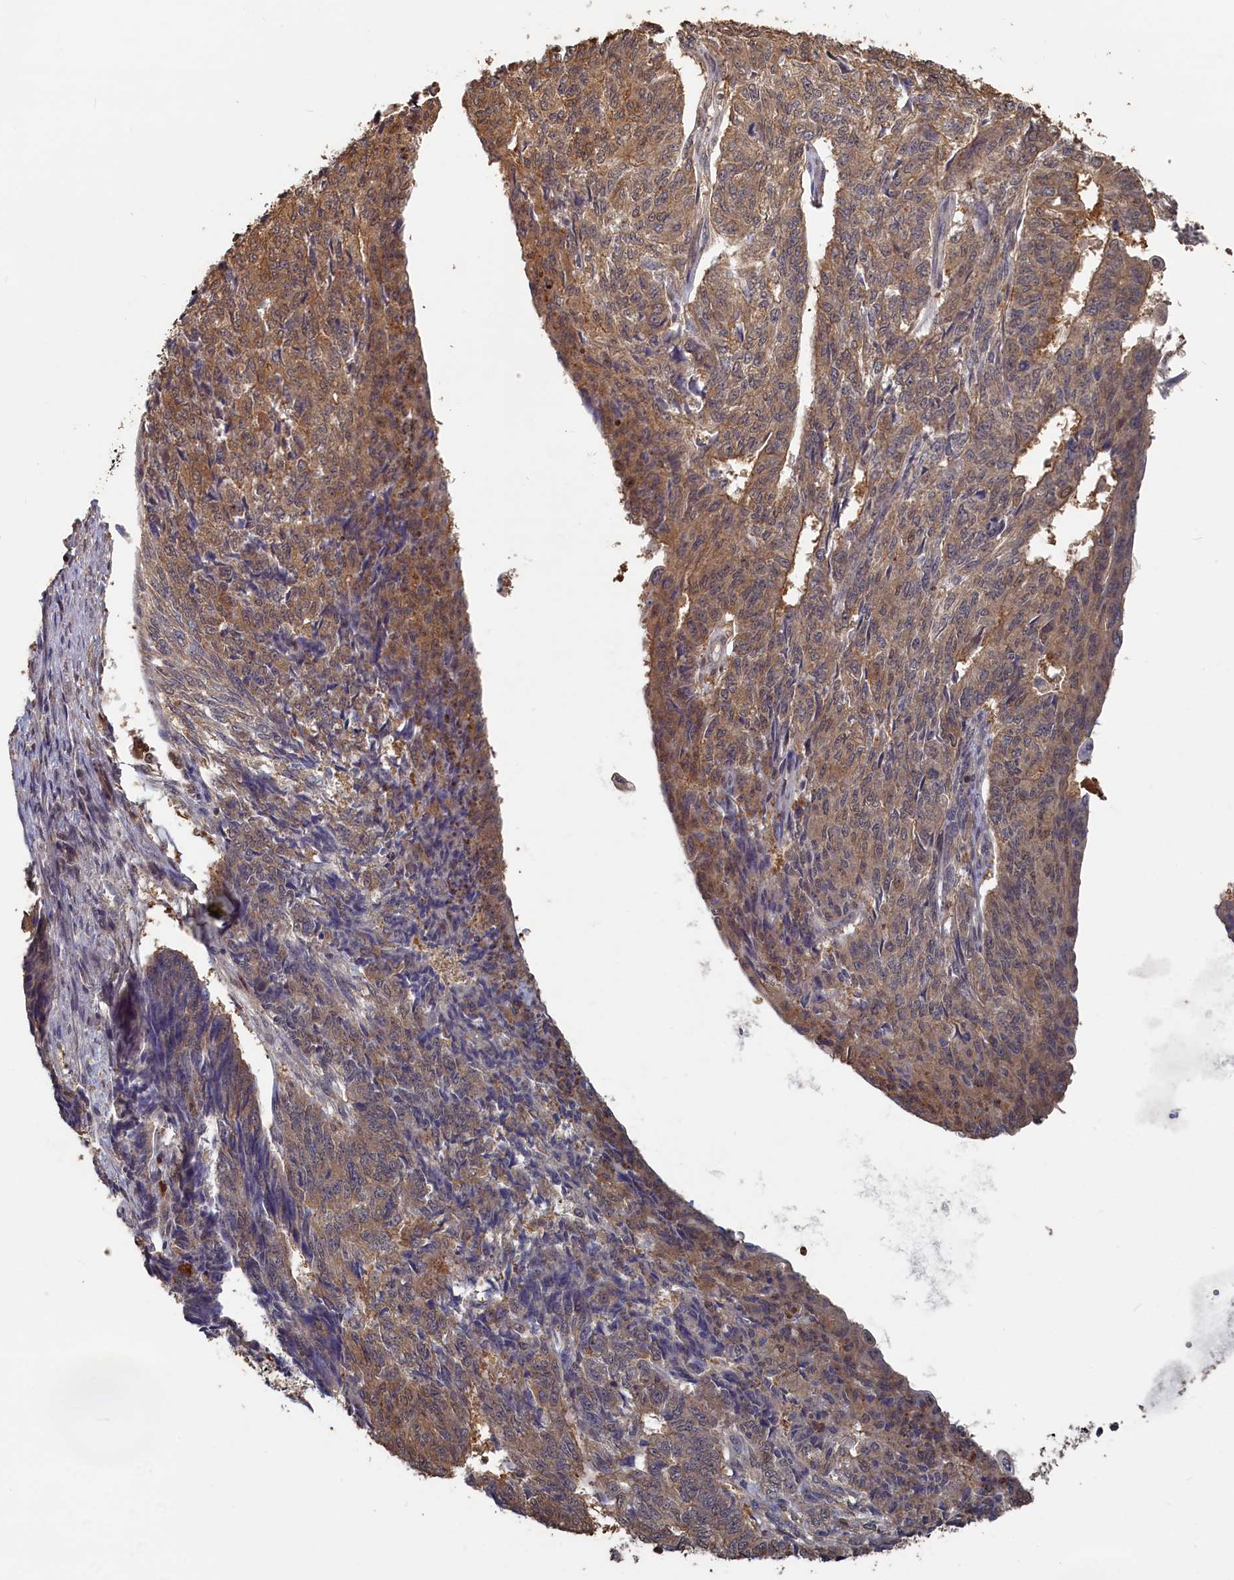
{"staining": {"intensity": "moderate", "quantity": "25%-75%", "location": "cytoplasmic/membranous"}, "tissue": "endometrial cancer", "cell_type": "Tumor cells", "image_type": "cancer", "snomed": [{"axis": "morphology", "description": "Adenocarcinoma, NOS"}, {"axis": "topography", "description": "Endometrium"}], "caption": "Protein staining exhibits moderate cytoplasmic/membranous positivity in about 25%-75% of tumor cells in endometrial cancer (adenocarcinoma).", "gene": "UCHL3", "patient": {"sex": "female", "age": 32}}